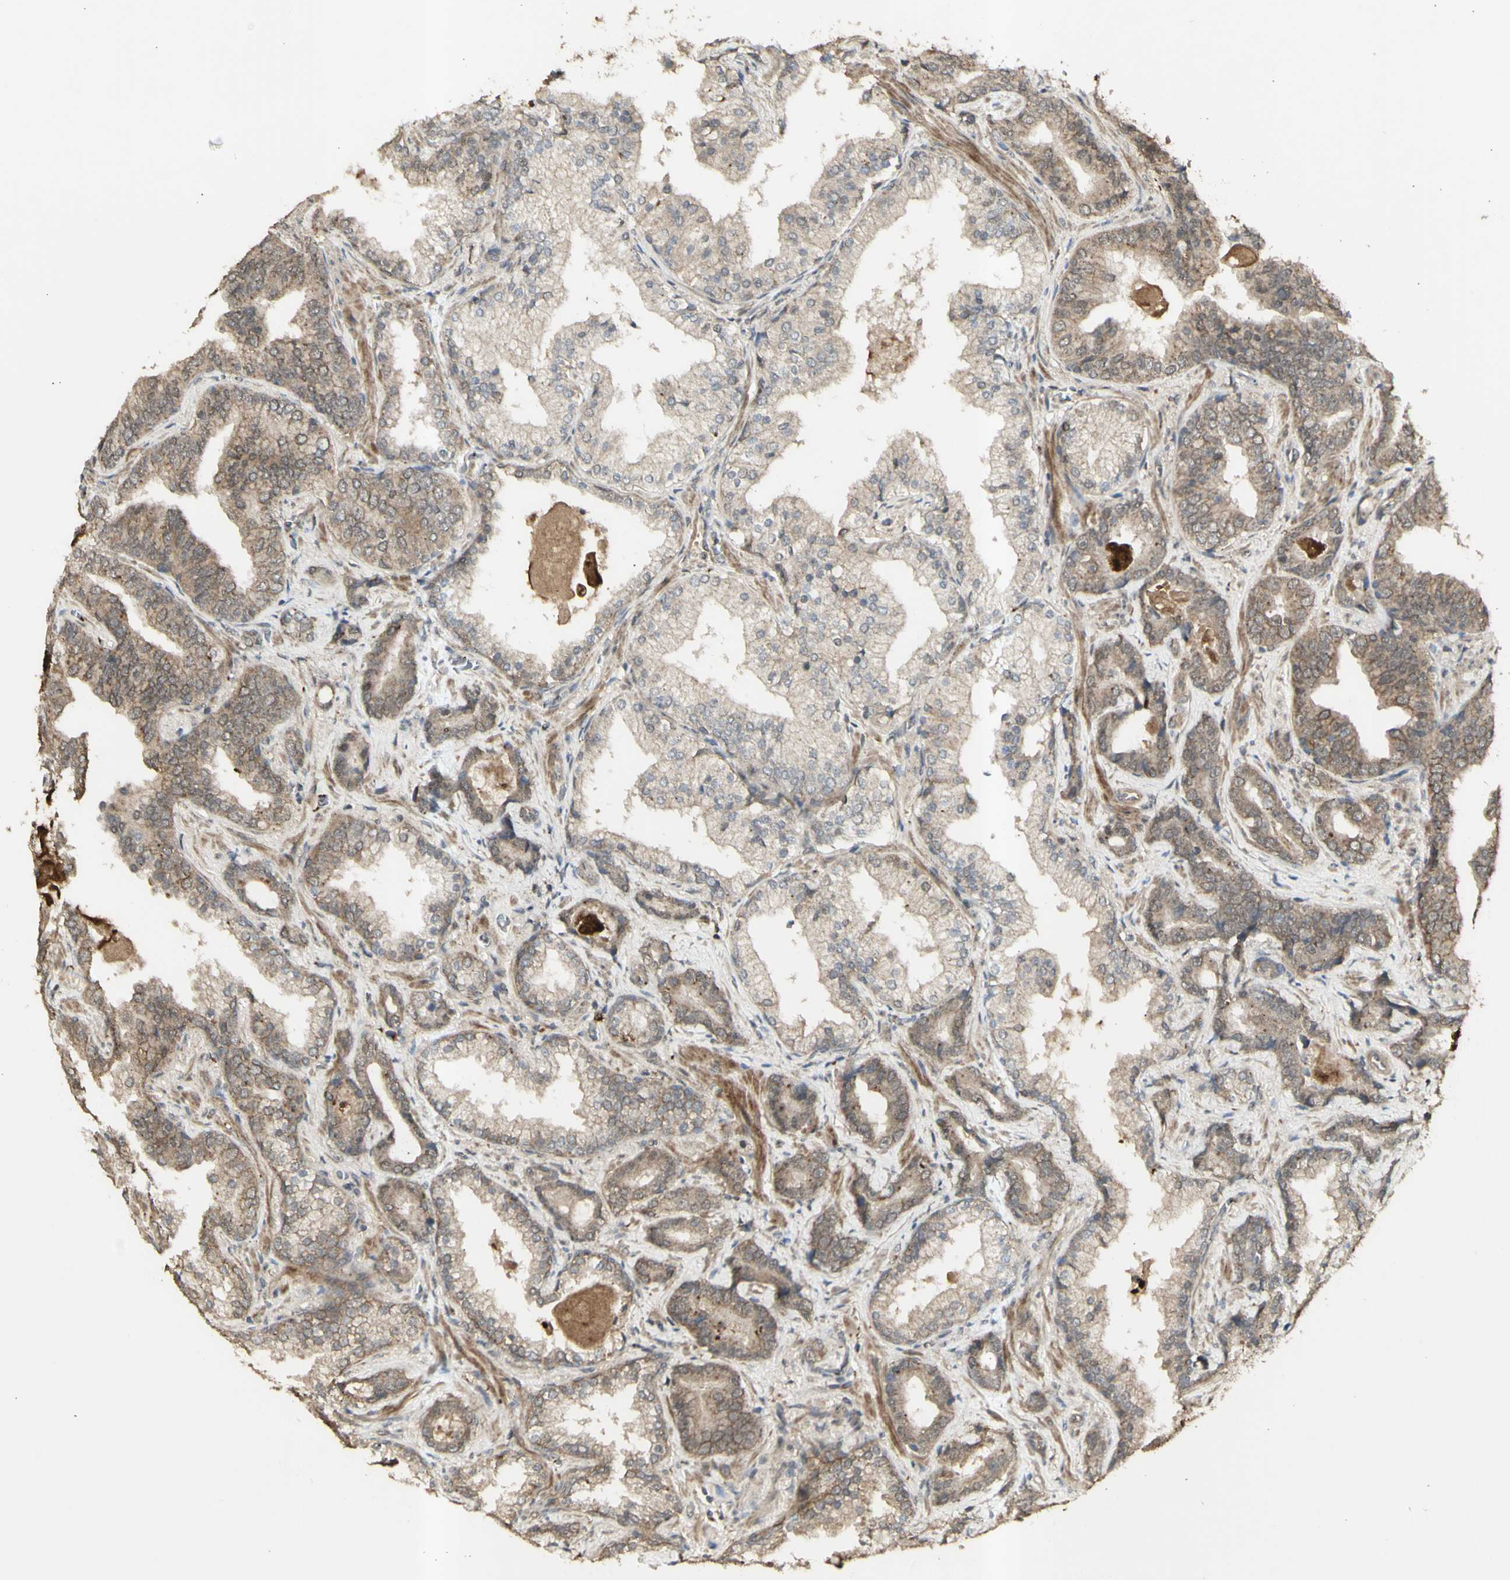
{"staining": {"intensity": "weak", "quantity": ">75%", "location": "cytoplasmic/membranous"}, "tissue": "prostate cancer", "cell_type": "Tumor cells", "image_type": "cancer", "snomed": [{"axis": "morphology", "description": "Adenocarcinoma, Low grade"}, {"axis": "topography", "description": "Prostate"}], "caption": "This histopathology image shows low-grade adenocarcinoma (prostate) stained with immunohistochemistry (IHC) to label a protein in brown. The cytoplasmic/membranous of tumor cells show weak positivity for the protein. Nuclei are counter-stained blue.", "gene": "ALOX12", "patient": {"sex": "male", "age": 60}}